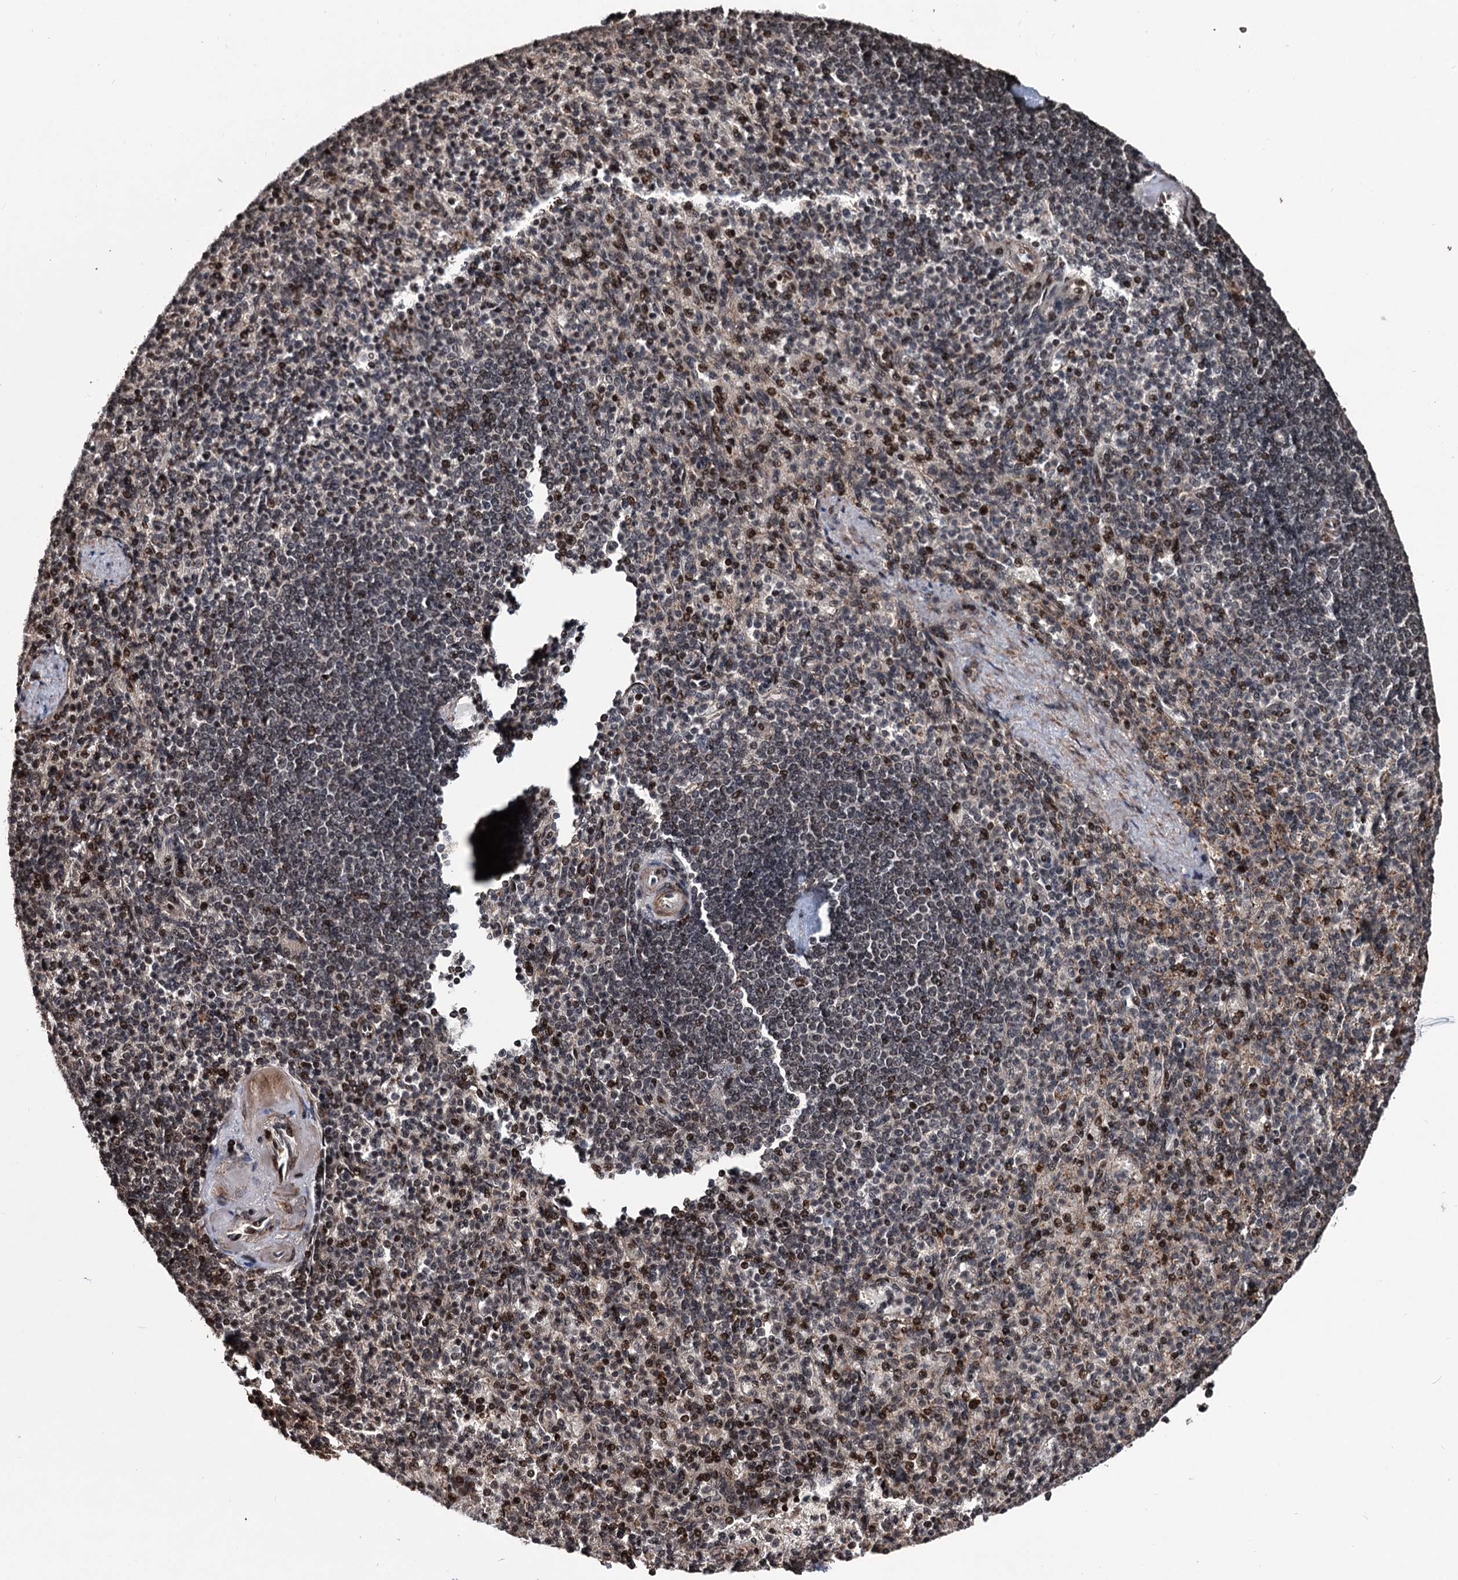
{"staining": {"intensity": "strong", "quantity": "25%-75%", "location": "cytoplasmic/membranous,nuclear"}, "tissue": "spleen", "cell_type": "Cells in red pulp", "image_type": "normal", "snomed": [{"axis": "morphology", "description": "Normal tissue, NOS"}, {"axis": "topography", "description": "Spleen"}], "caption": "Protein expression analysis of normal spleen displays strong cytoplasmic/membranous,nuclear staining in about 25%-75% of cells in red pulp. (DAB (3,3'-diaminobenzidine) IHC with brightfield microscopy, high magnification).", "gene": "EYA4", "patient": {"sex": "female", "age": 74}}